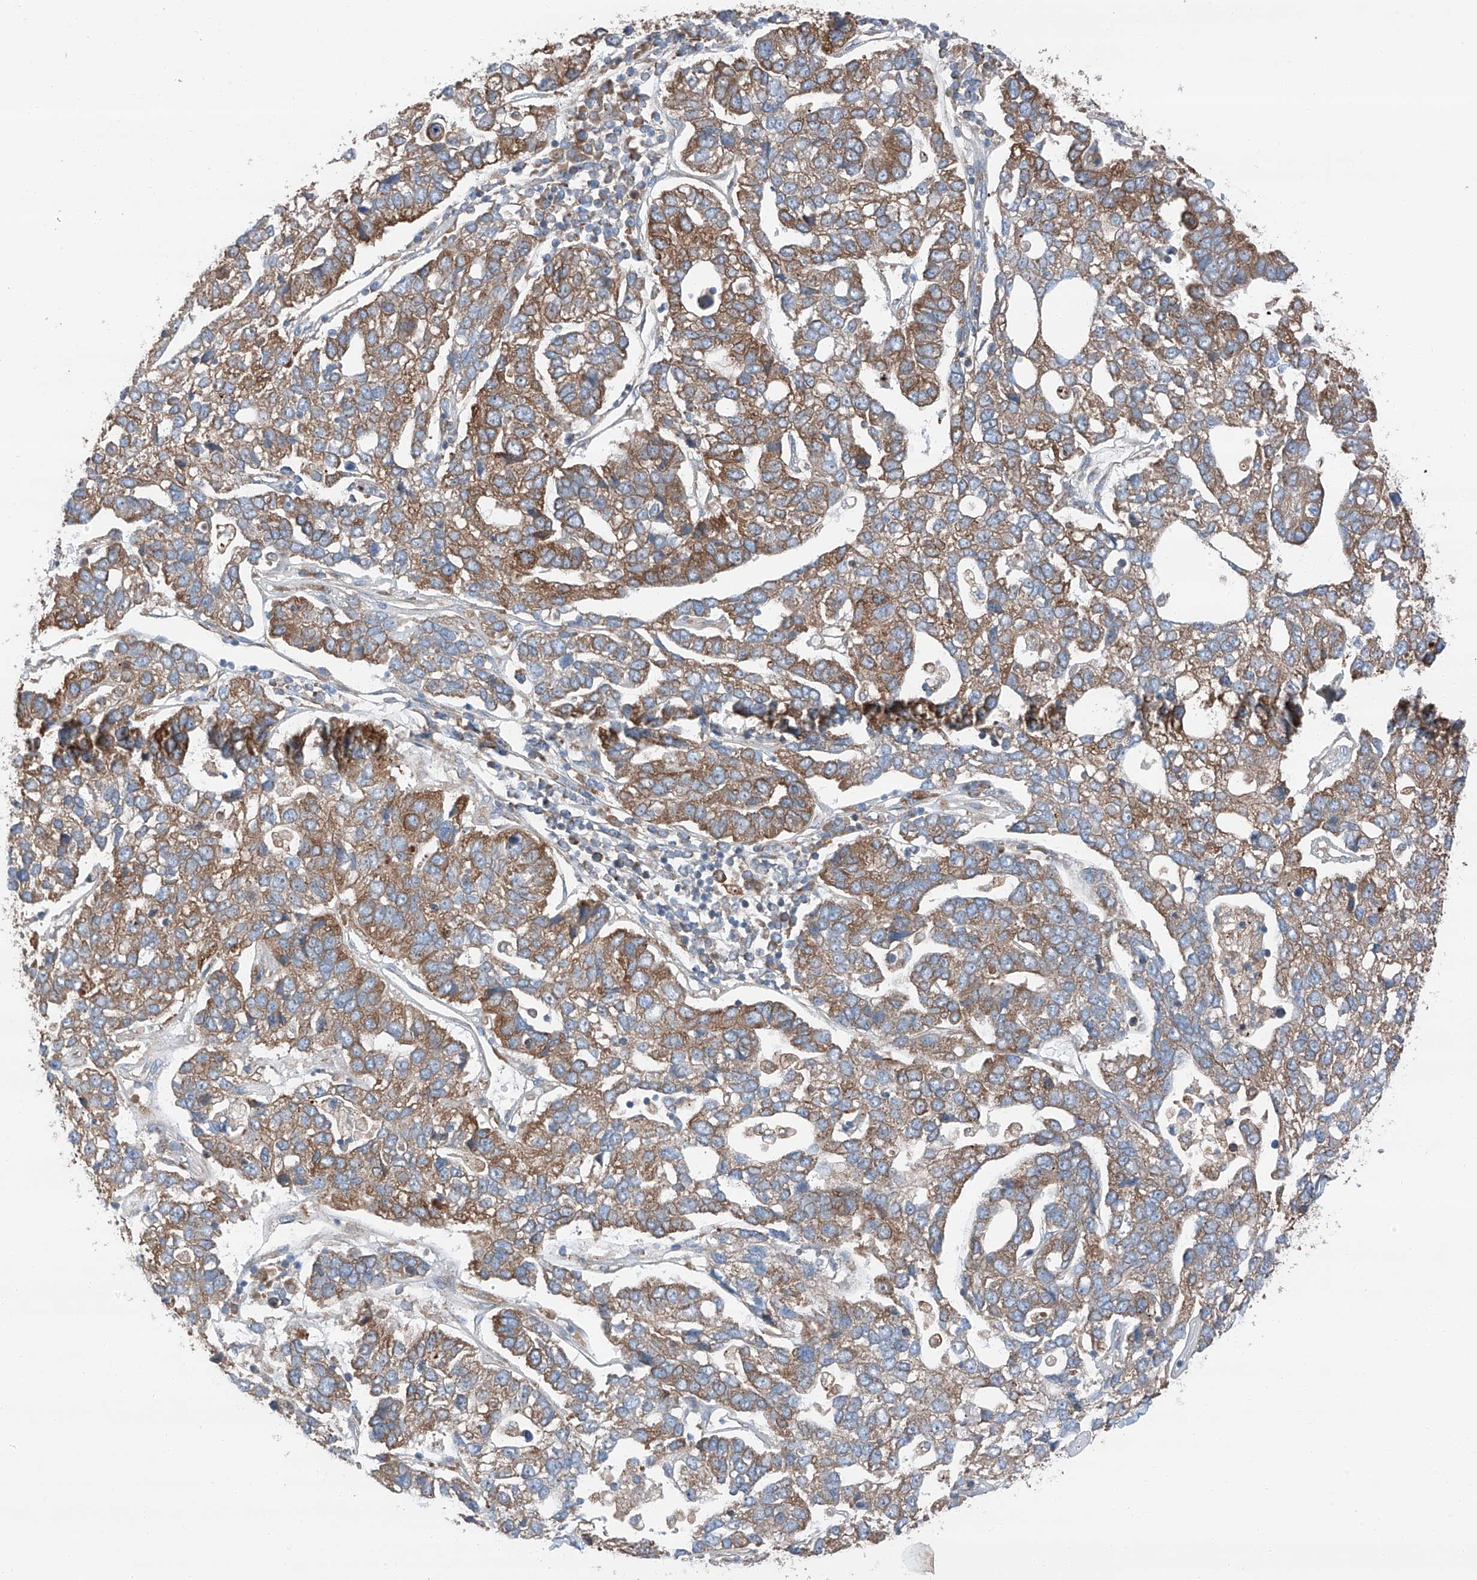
{"staining": {"intensity": "moderate", "quantity": "25%-75%", "location": "cytoplasmic/membranous"}, "tissue": "pancreatic cancer", "cell_type": "Tumor cells", "image_type": "cancer", "snomed": [{"axis": "morphology", "description": "Adenocarcinoma, NOS"}, {"axis": "topography", "description": "Pancreas"}], "caption": "Immunohistochemical staining of pancreatic cancer demonstrates medium levels of moderate cytoplasmic/membranous protein staining in about 25%-75% of tumor cells.", "gene": "ZC3H15", "patient": {"sex": "female", "age": 61}}